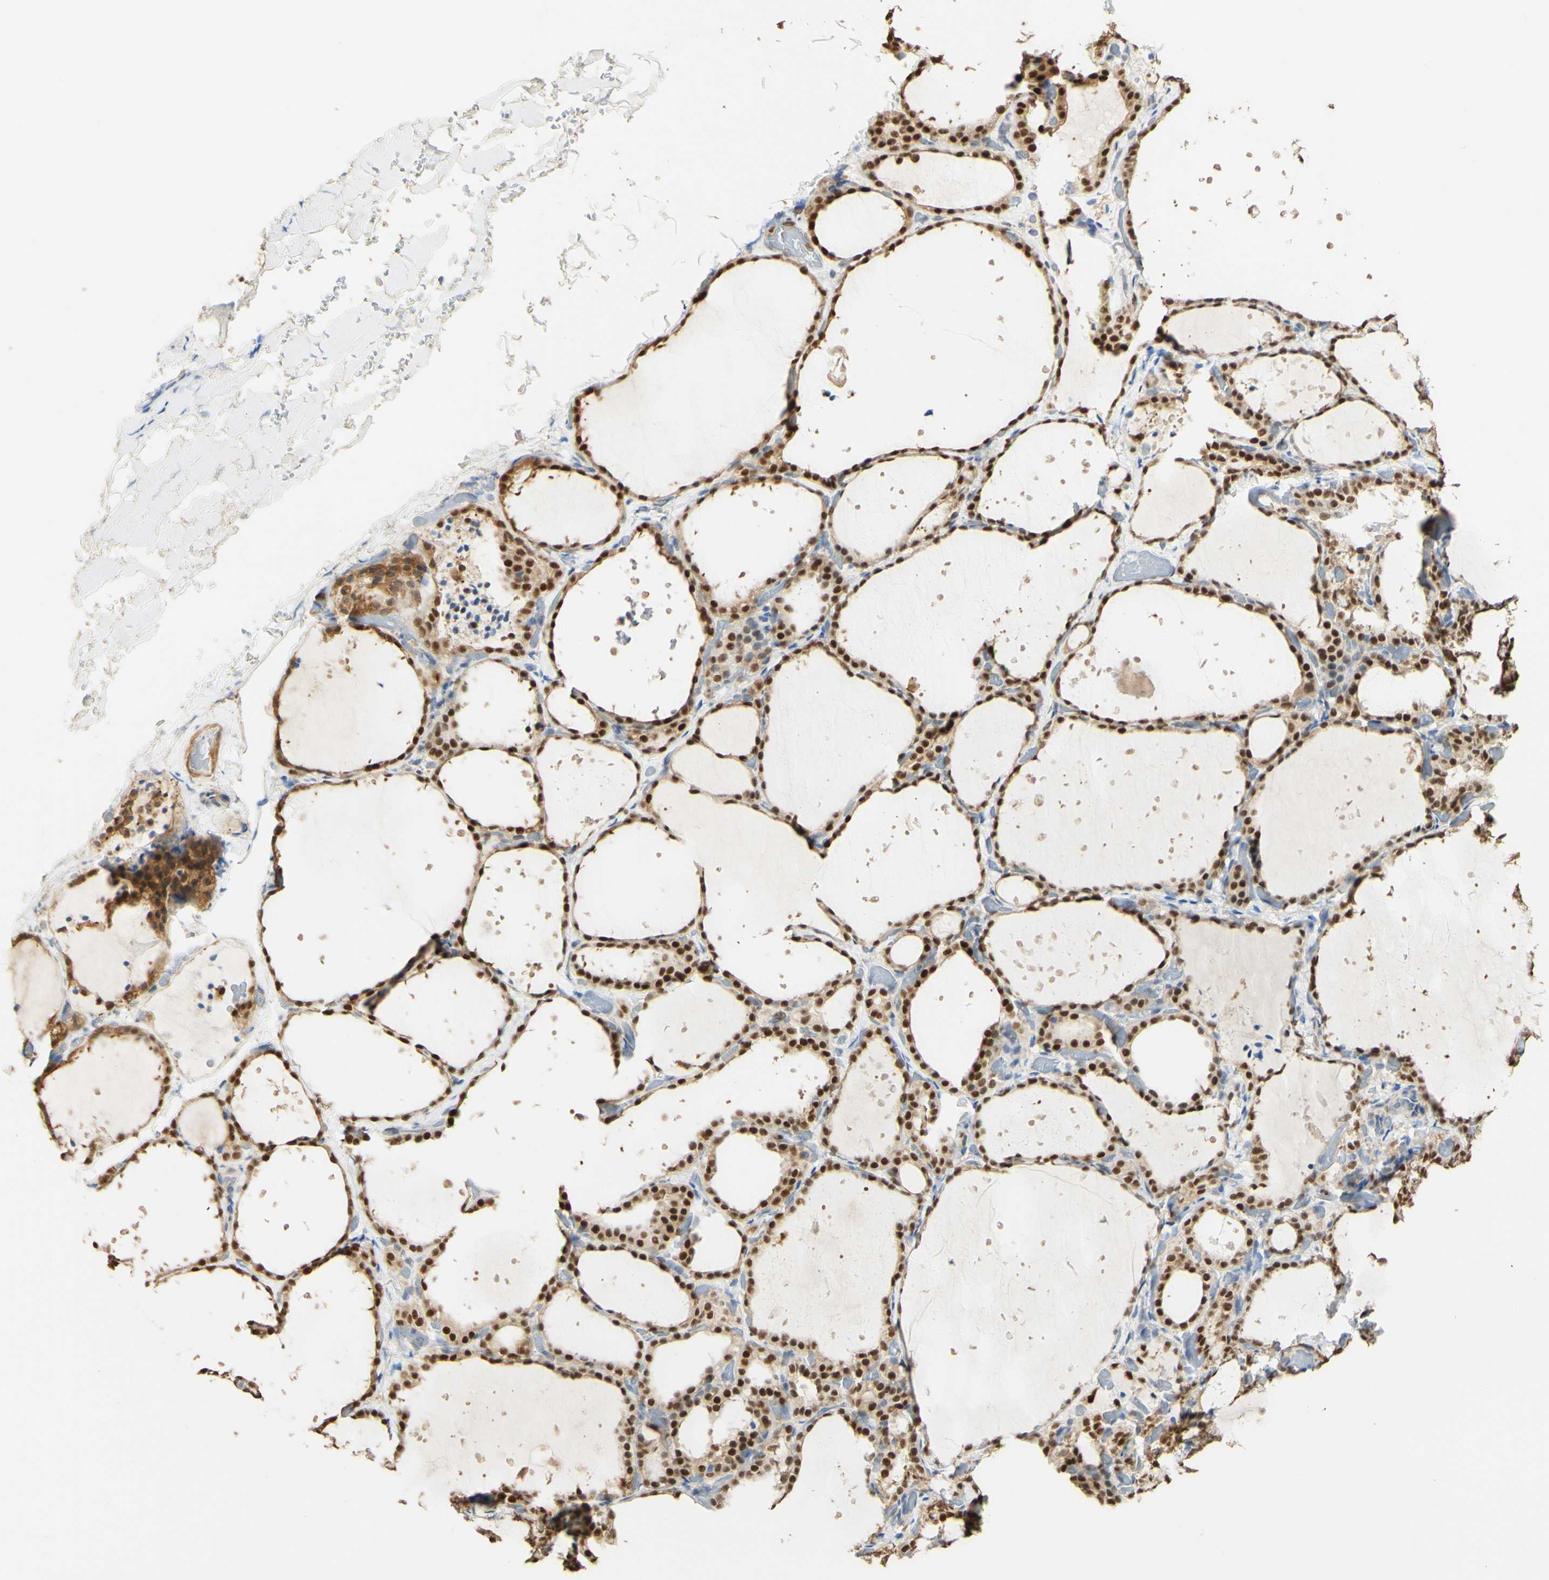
{"staining": {"intensity": "strong", "quantity": ">75%", "location": "cytoplasmic/membranous,nuclear"}, "tissue": "thyroid gland", "cell_type": "Glandular cells", "image_type": "normal", "snomed": [{"axis": "morphology", "description": "Normal tissue, NOS"}, {"axis": "topography", "description": "Thyroid gland"}], "caption": "Unremarkable thyroid gland was stained to show a protein in brown. There is high levels of strong cytoplasmic/membranous,nuclear expression in approximately >75% of glandular cells.", "gene": "MAP3K4", "patient": {"sex": "female", "age": 44}}